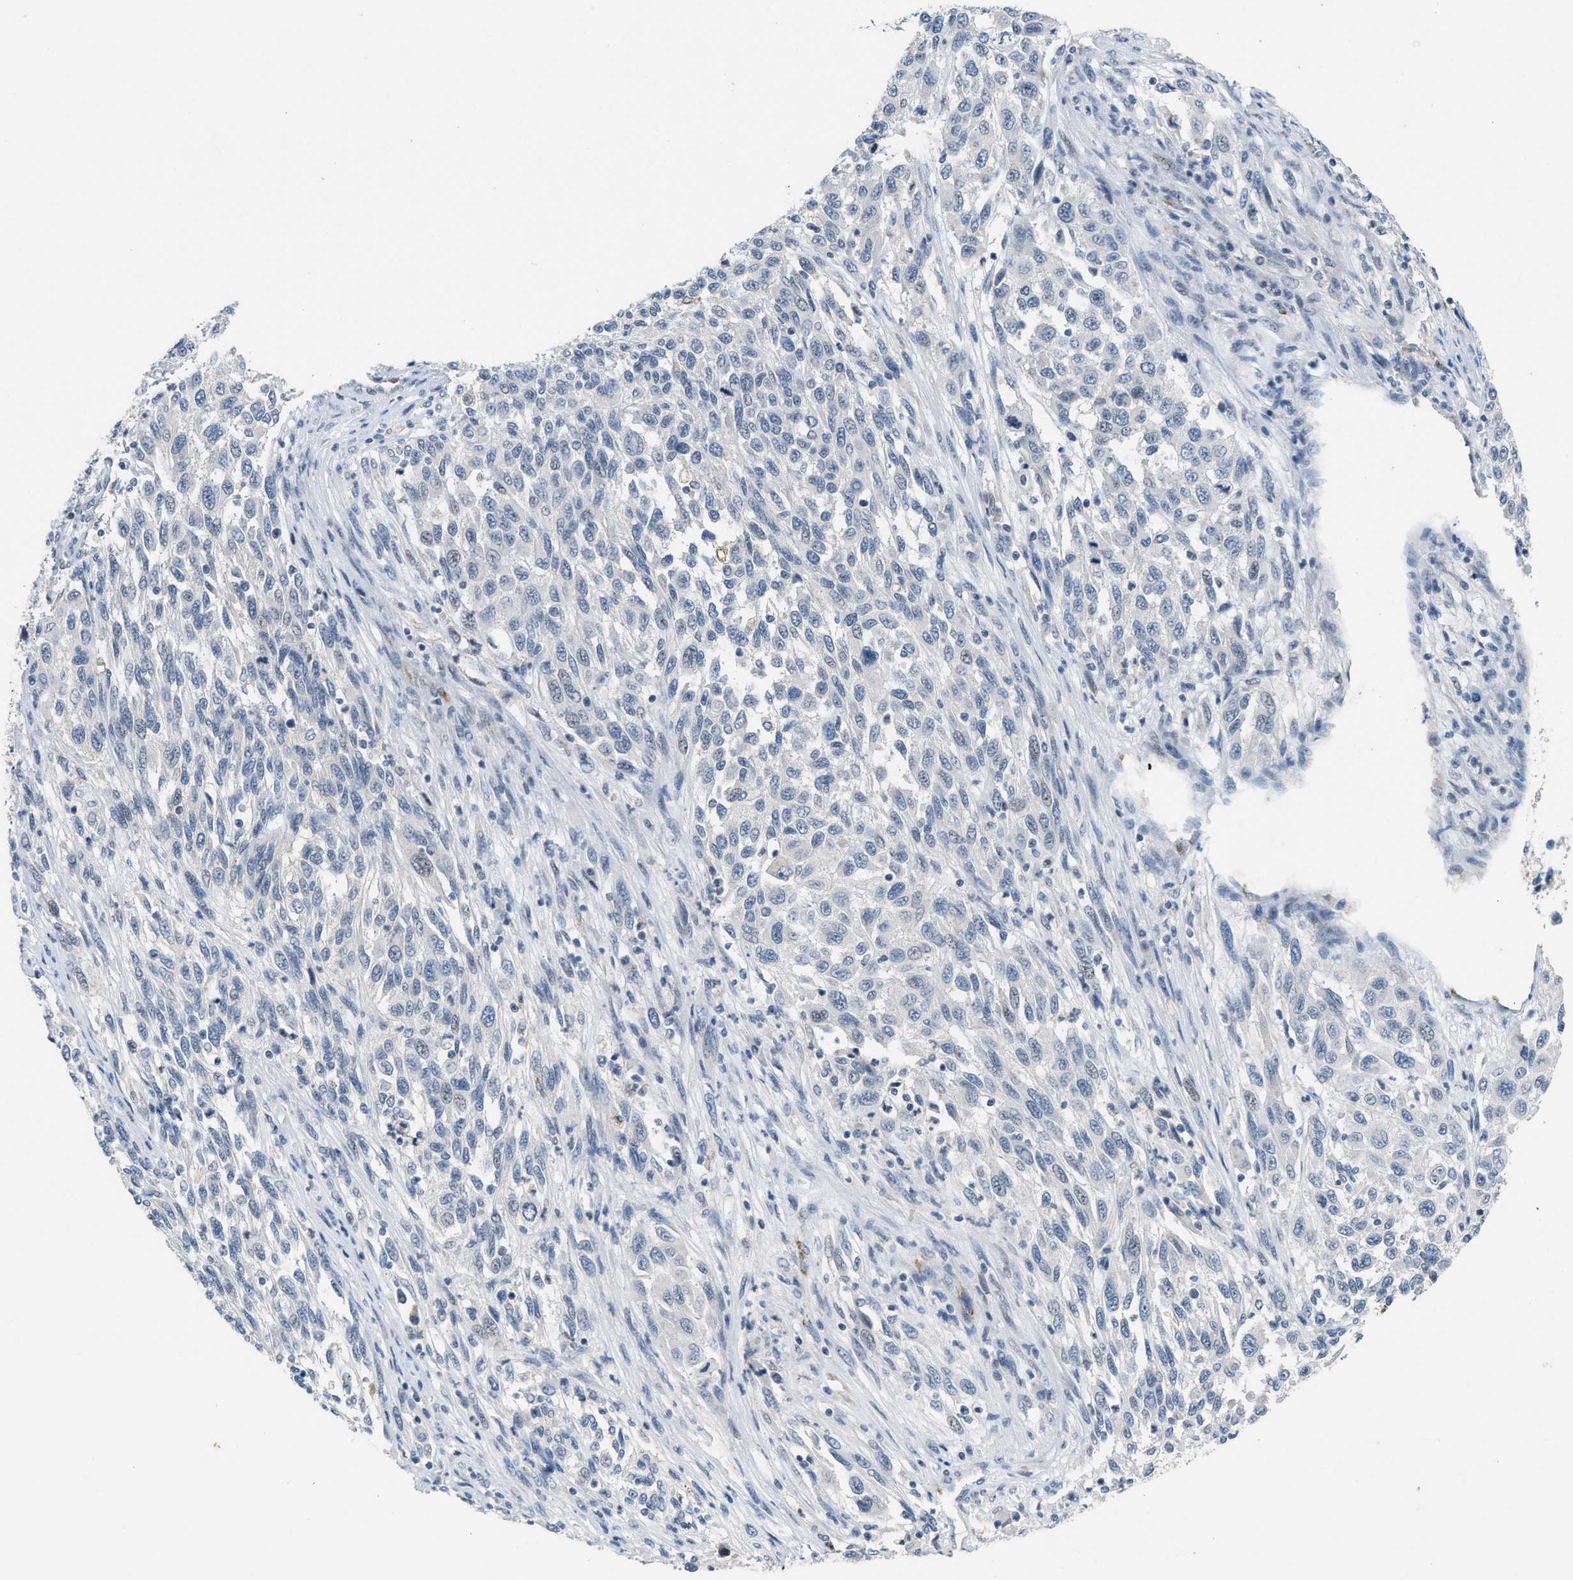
{"staining": {"intensity": "negative", "quantity": "none", "location": "none"}, "tissue": "melanoma", "cell_type": "Tumor cells", "image_type": "cancer", "snomed": [{"axis": "morphology", "description": "Malignant melanoma, Metastatic site"}, {"axis": "topography", "description": "Lymph node"}], "caption": "Malignant melanoma (metastatic site) was stained to show a protein in brown. There is no significant positivity in tumor cells.", "gene": "SLC5A5", "patient": {"sex": "male", "age": 61}}